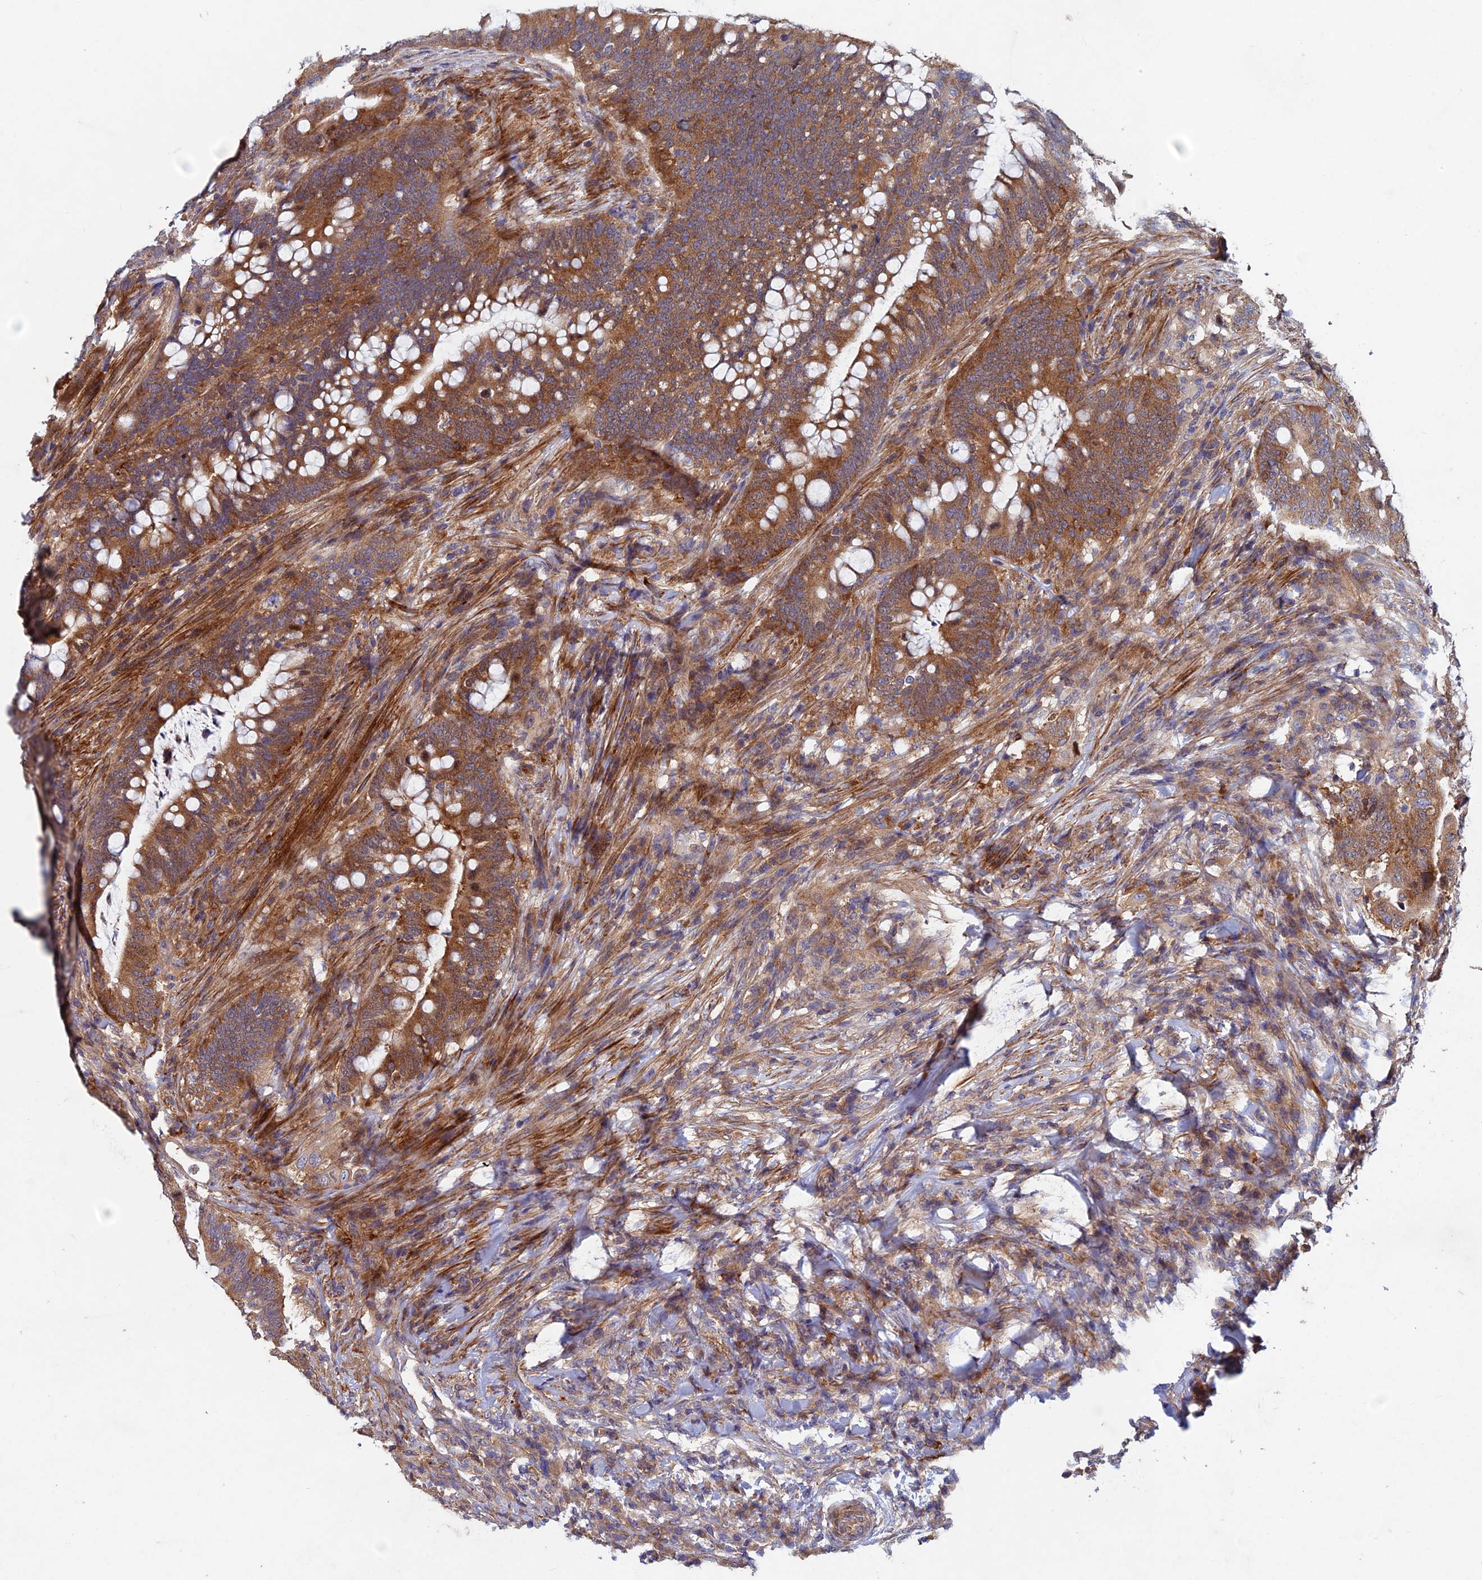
{"staining": {"intensity": "strong", "quantity": ">75%", "location": "cytoplasmic/membranous,nuclear"}, "tissue": "colorectal cancer", "cell_type": "Tumor cells", "image_type": "cancer", "snomed": [{"axis": "morphology", "description": "Adenocarcinoma, NOS"}, {"axis": "topography", "description": "Colon"}], "caption": "Immunohistochemistry of colorectal adenocarcinoma exhibits high levels of strong cytoplasmic/membranous and nuclear staining in approximately >75% of tumor cells. The protein of interest is stained brown, and the nuclei are stained in blue (DAB IHC with brightfield microscopy, high magnification).", "gene": "NCAPG", "patient": {"sex": "female", "age": 66}}